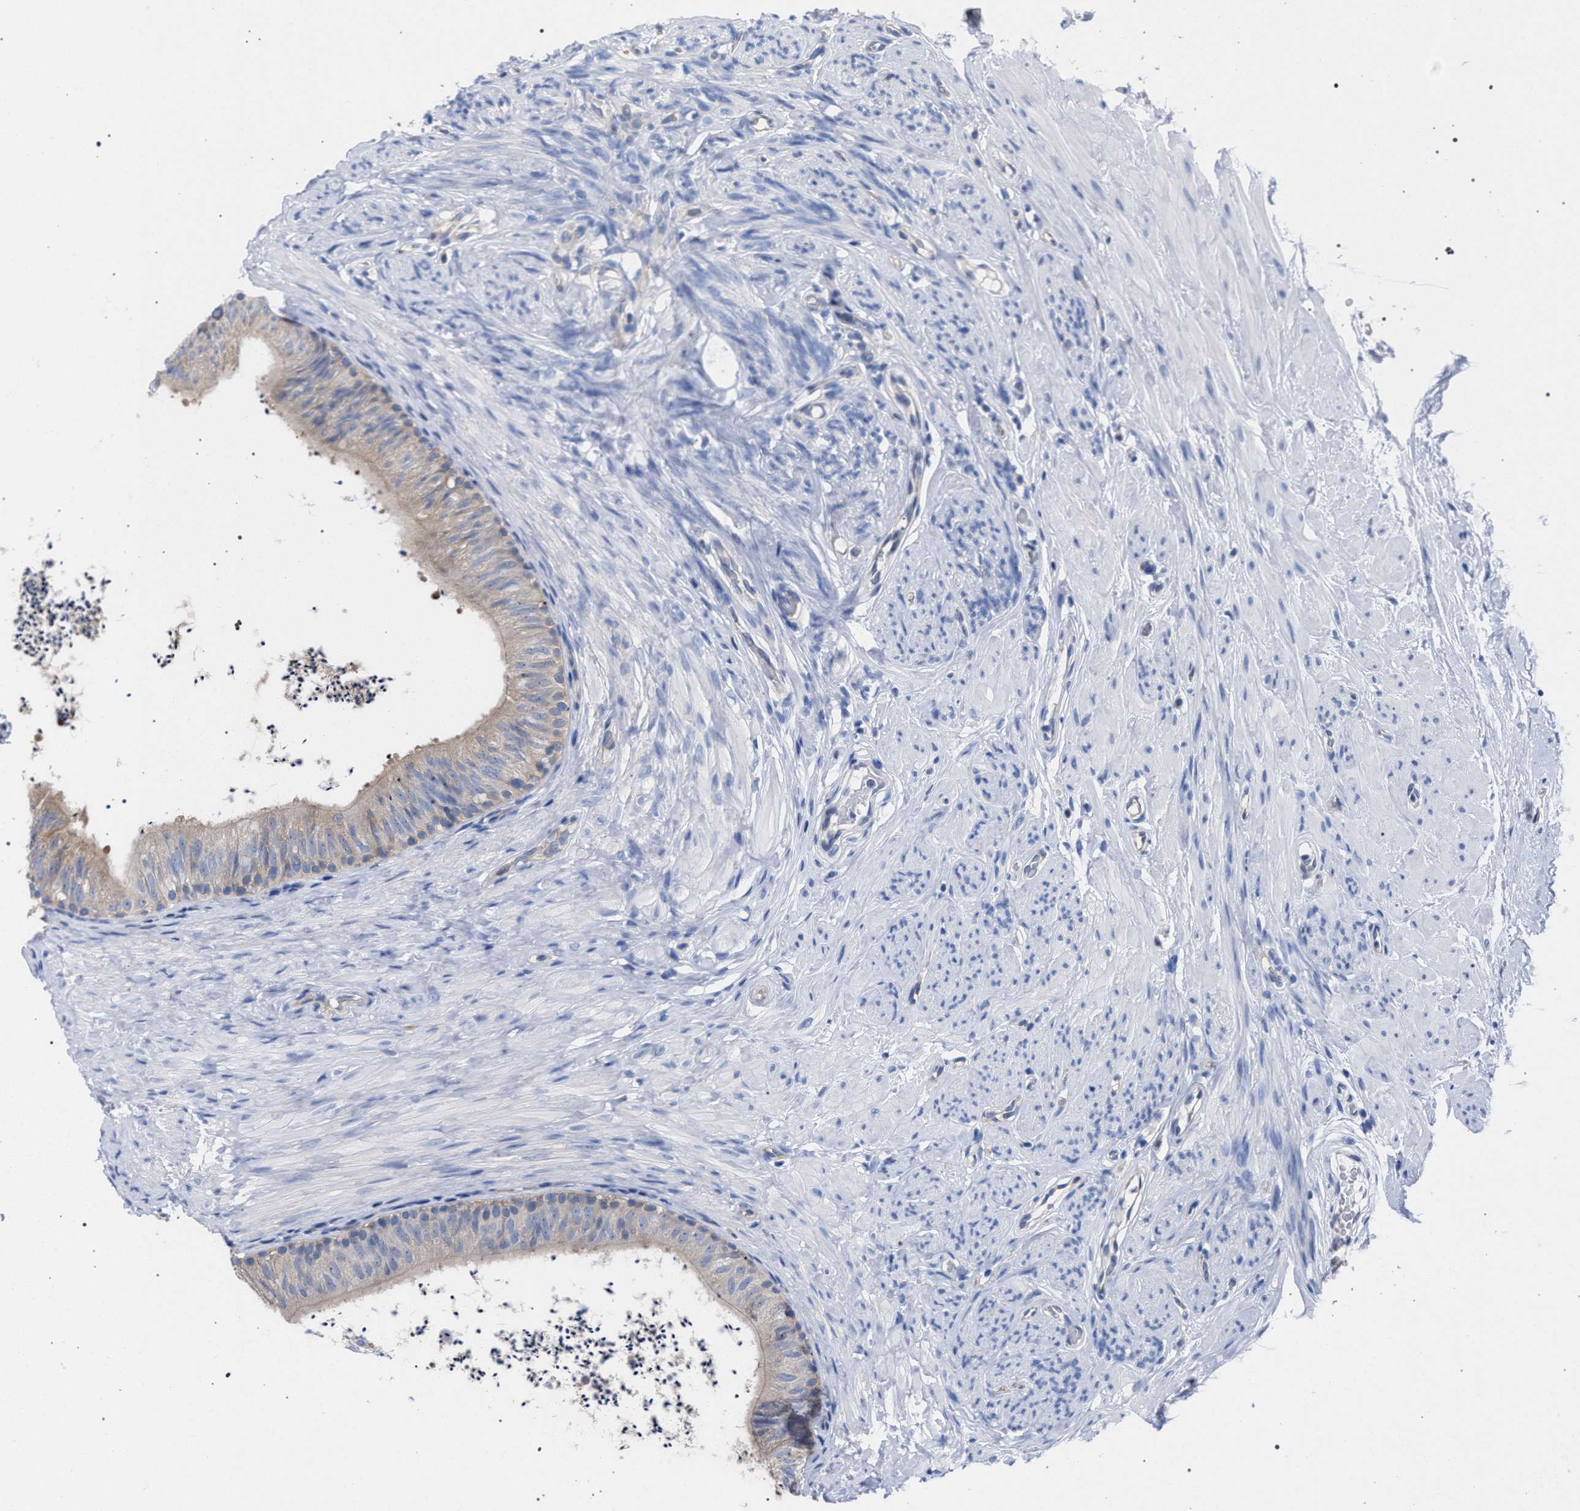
{"staining": {"intensity": "weak", "quantity": "25%-75%", "location": "cytoplasmic/membranous"}, "tissue": "epididymis", "cell_type": "Glandular cells", "image_type": "normal", "snomed": [{"axis": "morphology", "description": "Normal tissue, NOS"}, {"axis": "topography", "description": "Epididymis"}], "caption": "Immunohistochemistry (IHC) (DAB (3,3'-diaminobenzidine)) staining of normal human epididymis shows weak cytoplasmic/membranous protein staining in approximately 25%-75% of glandular cells. (DAB (3,3'-diaminobenzidine) IHC, brown staining for protein, blue staining for nuclei).", "gene": "GMPR", "patient": {"sex": "male", "age": 56}}